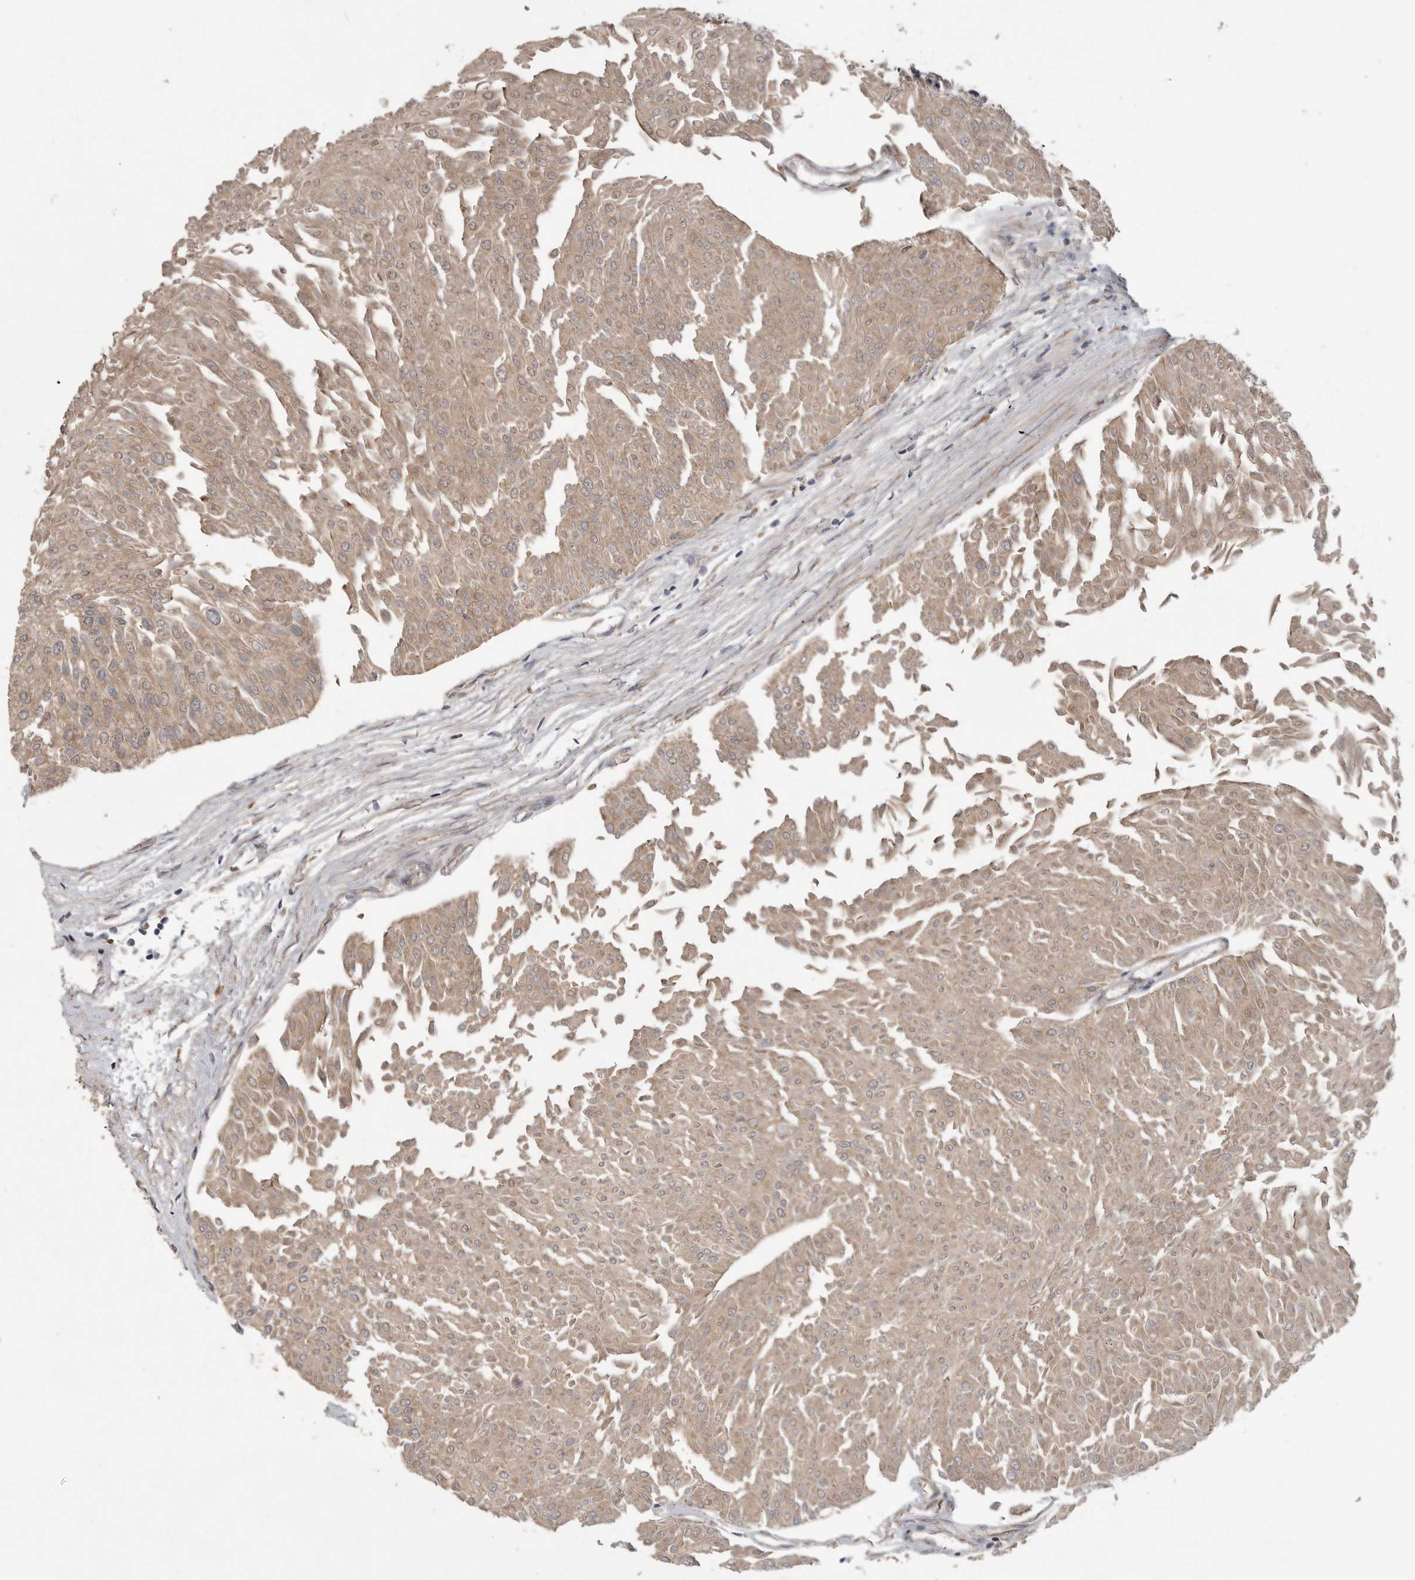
{"staining": {"intensity": "weak", "quantity": ">75%", "location": "cytoplasmic/membranous"}, "tissue": "urothelial cancer", "cell_type": "Tumor cells", "image_type": "cancer", "snomed": [{"axis": "morphology", "description": "Urothelial carcinoma, Low grade"}, {"axis": "topography", "description": "Urinary bladder"}], "caption": "The photomicrograph exhibits a brown stain indicating the presence of a protein in the cytoplasmic/membranous of tumor cells in urothelial carcinoma (low-grade).", "gene": "OSBPL9", "patient": {"sex": "male", "age": 67}}